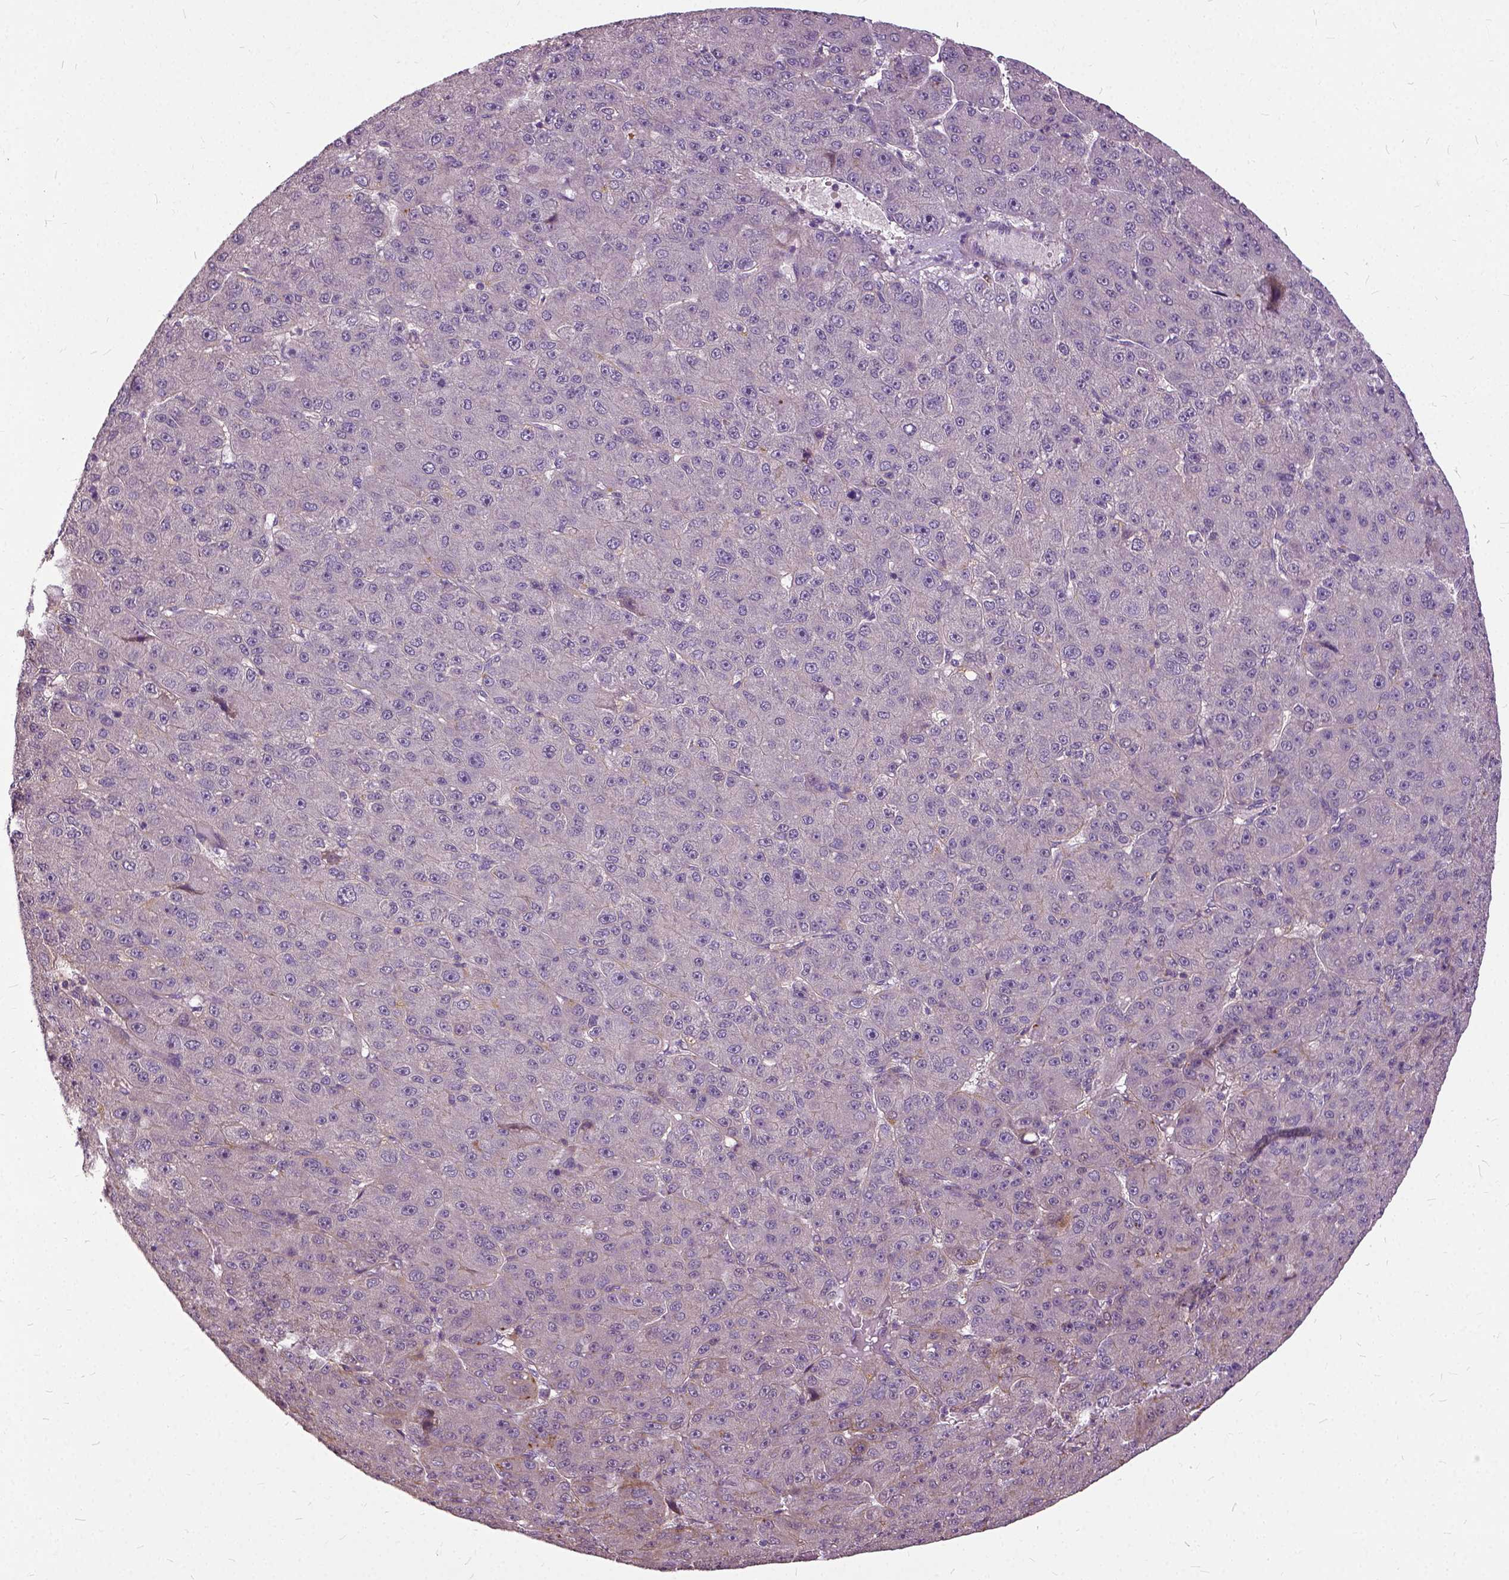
{"staining": {"intensity": "negative", "quantity": "none", "location": "none"}, "tissue": "liver cancer", "cell_type": "Tumor cells", "image_type": "cancer", "snomed": [{"axis": "morphology", "description": "Carcinoma, Hepatocellular, NOS"}, {"axis": "topography", "description": "Liver"}], "caption": "This is an immunohistochemistry (IHC) image of human liver hepatocellular carcinoma. There is no staining in tumor cells.", "gene": "ILRUN", "patient": {"sex": "male", "age": 67}}